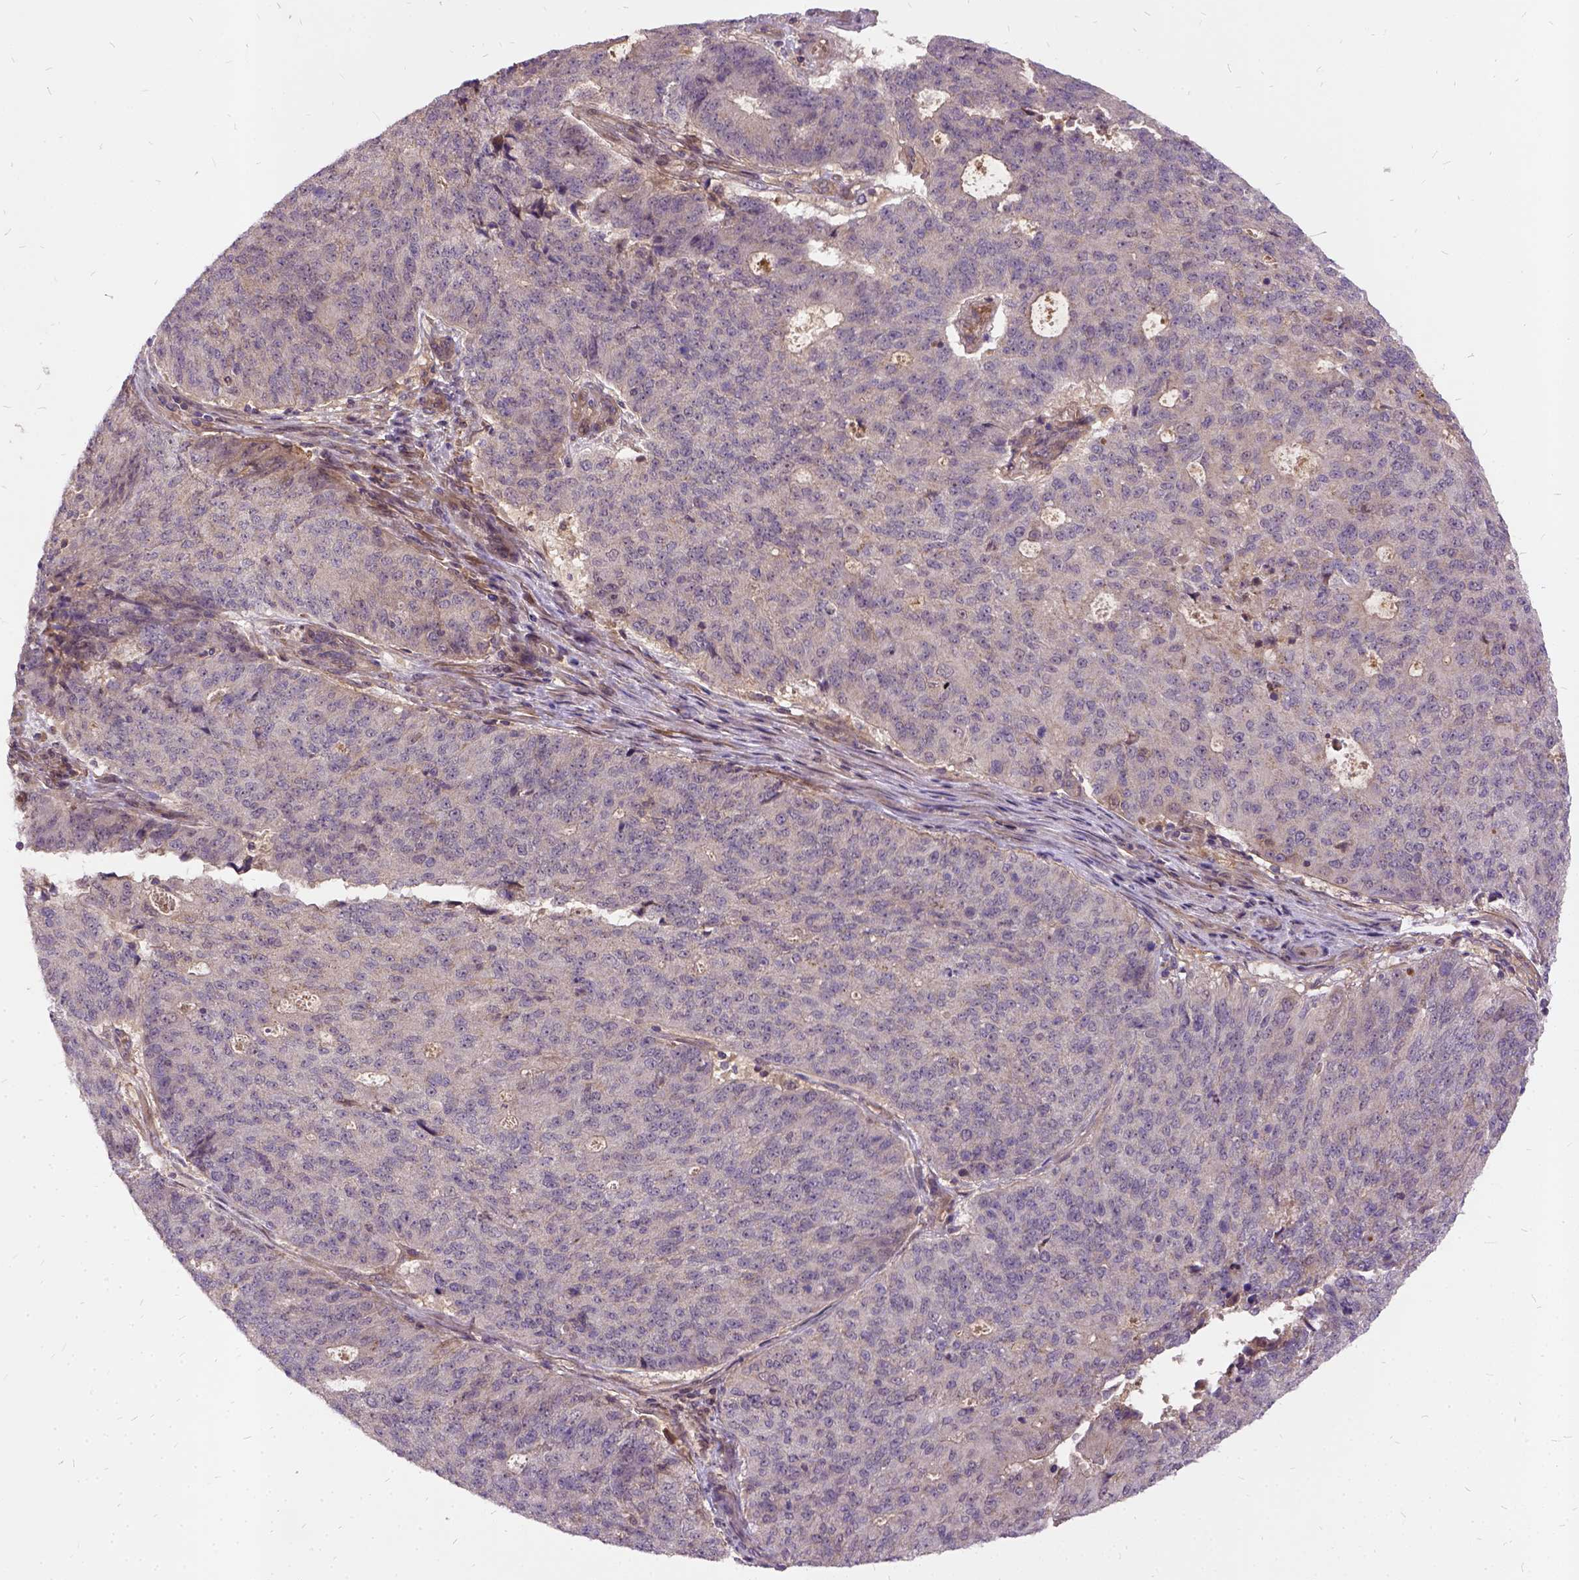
{"staining": {"intensity": "negative", "quantity": "none", "location": "none"}, "tissue": "endometrial cancer", "cell_type": "Tumor cells", "image_type": "cancer", "snomed": [{"axis": "morphology", "description": "Adenocarcinoma, NOS"}, {"axis": "topography", "description": "Endometrium"}], "caption": "Tumor cells are negative for brown protein staining in adenocarcinoma (endometrial). (Brightfield microscopy of DAB IHC at high magnification).", "gene": "ILRUN", "patient": {"sex": "female", "age": 82}}